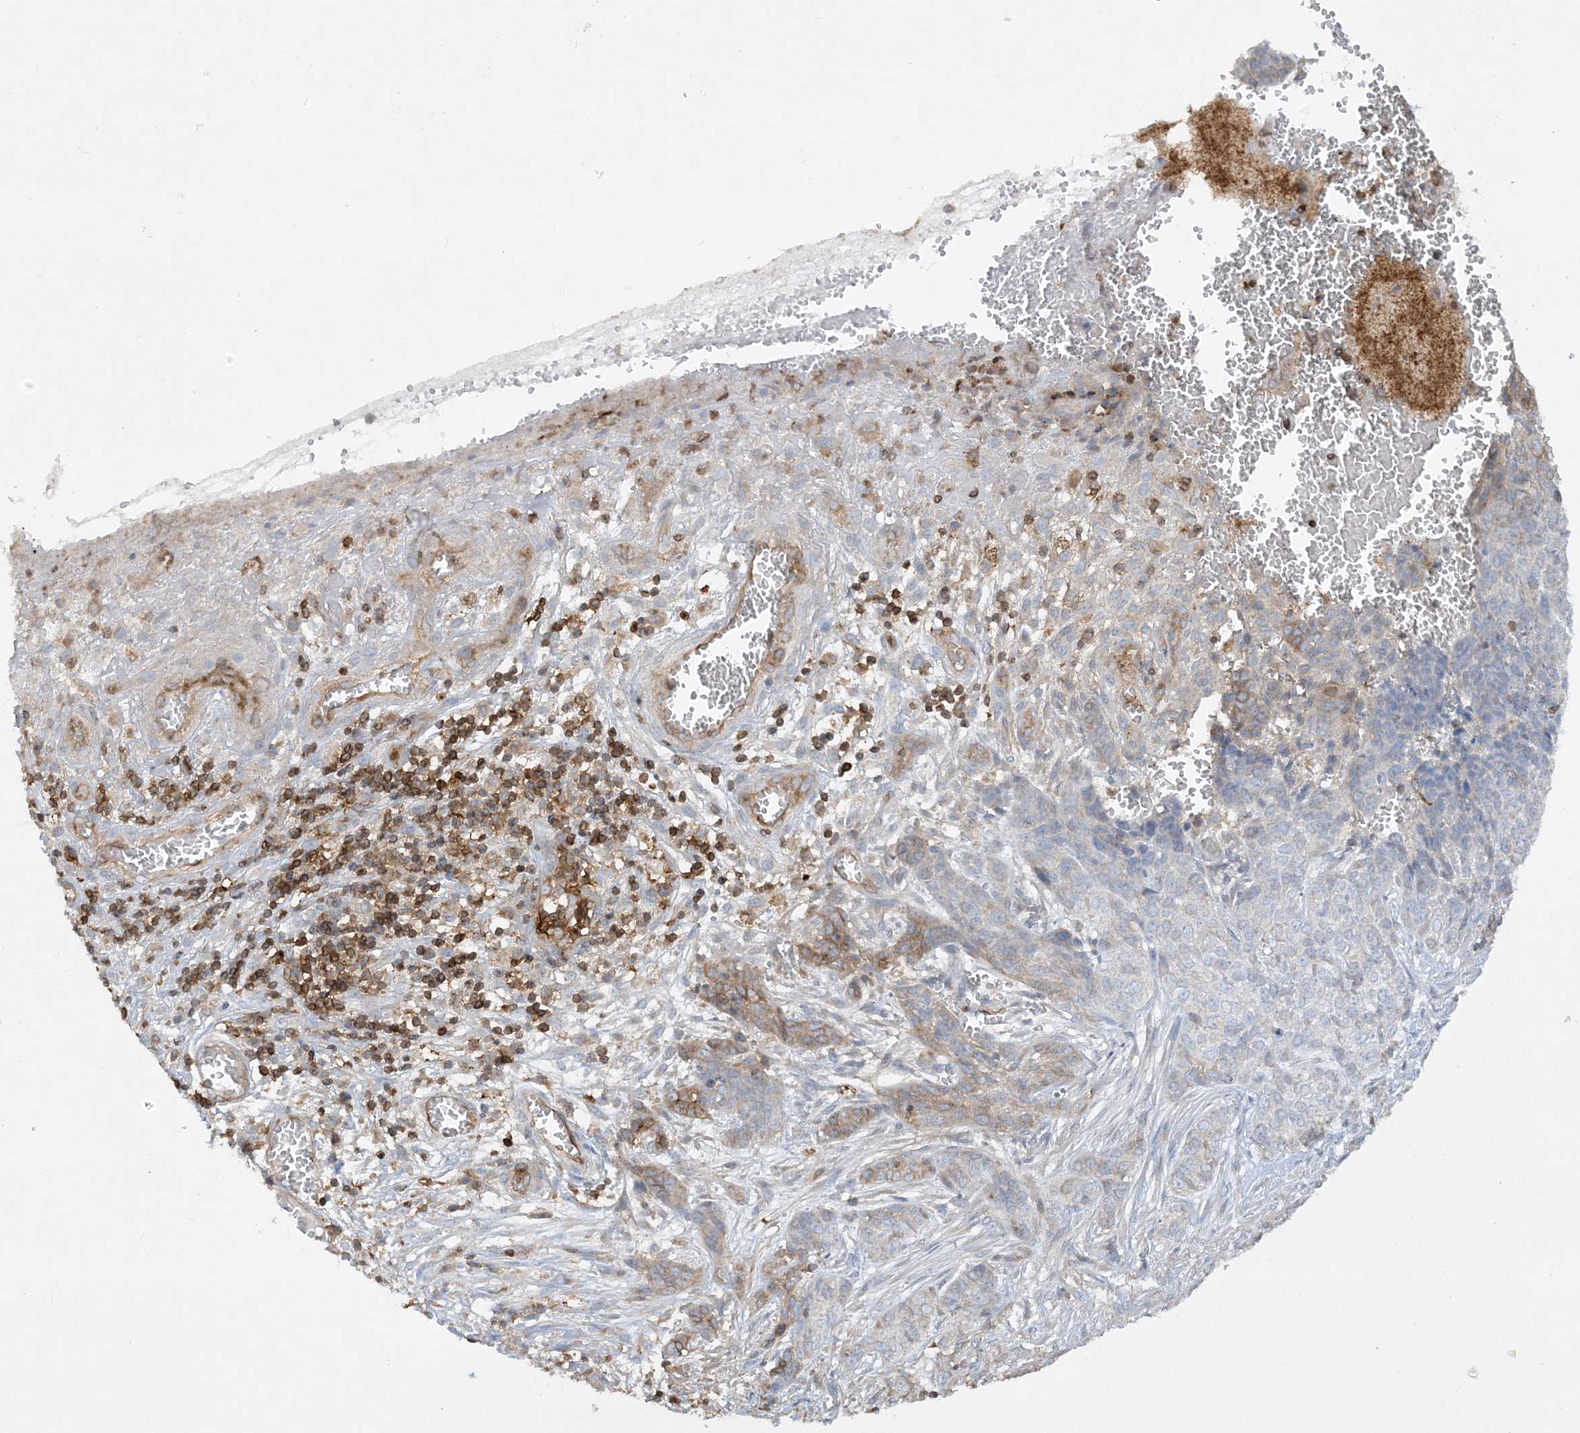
{"staining": {"intensity": "moderate", "quantity": "<25%", "location": "cytoplasmic/membranous"}, "tissue": "skin cancer", "cell_type": "Tumor cells", "image_type": "cancer", "snomed": [{"axis": "morphology", "description": "Basal cell carcinoma"}, {"axis": "topography", "description": "Skin"}], "caption": "About <25% of tumor cells in human skin cancer (basal cell carcinoma) exhibit moderate cytoplasmic/membranous protein expression as visualized by brown immunohistochemical staining.", "gene": "HLA-E", "patient": {"sex": "female", "age": 64}}